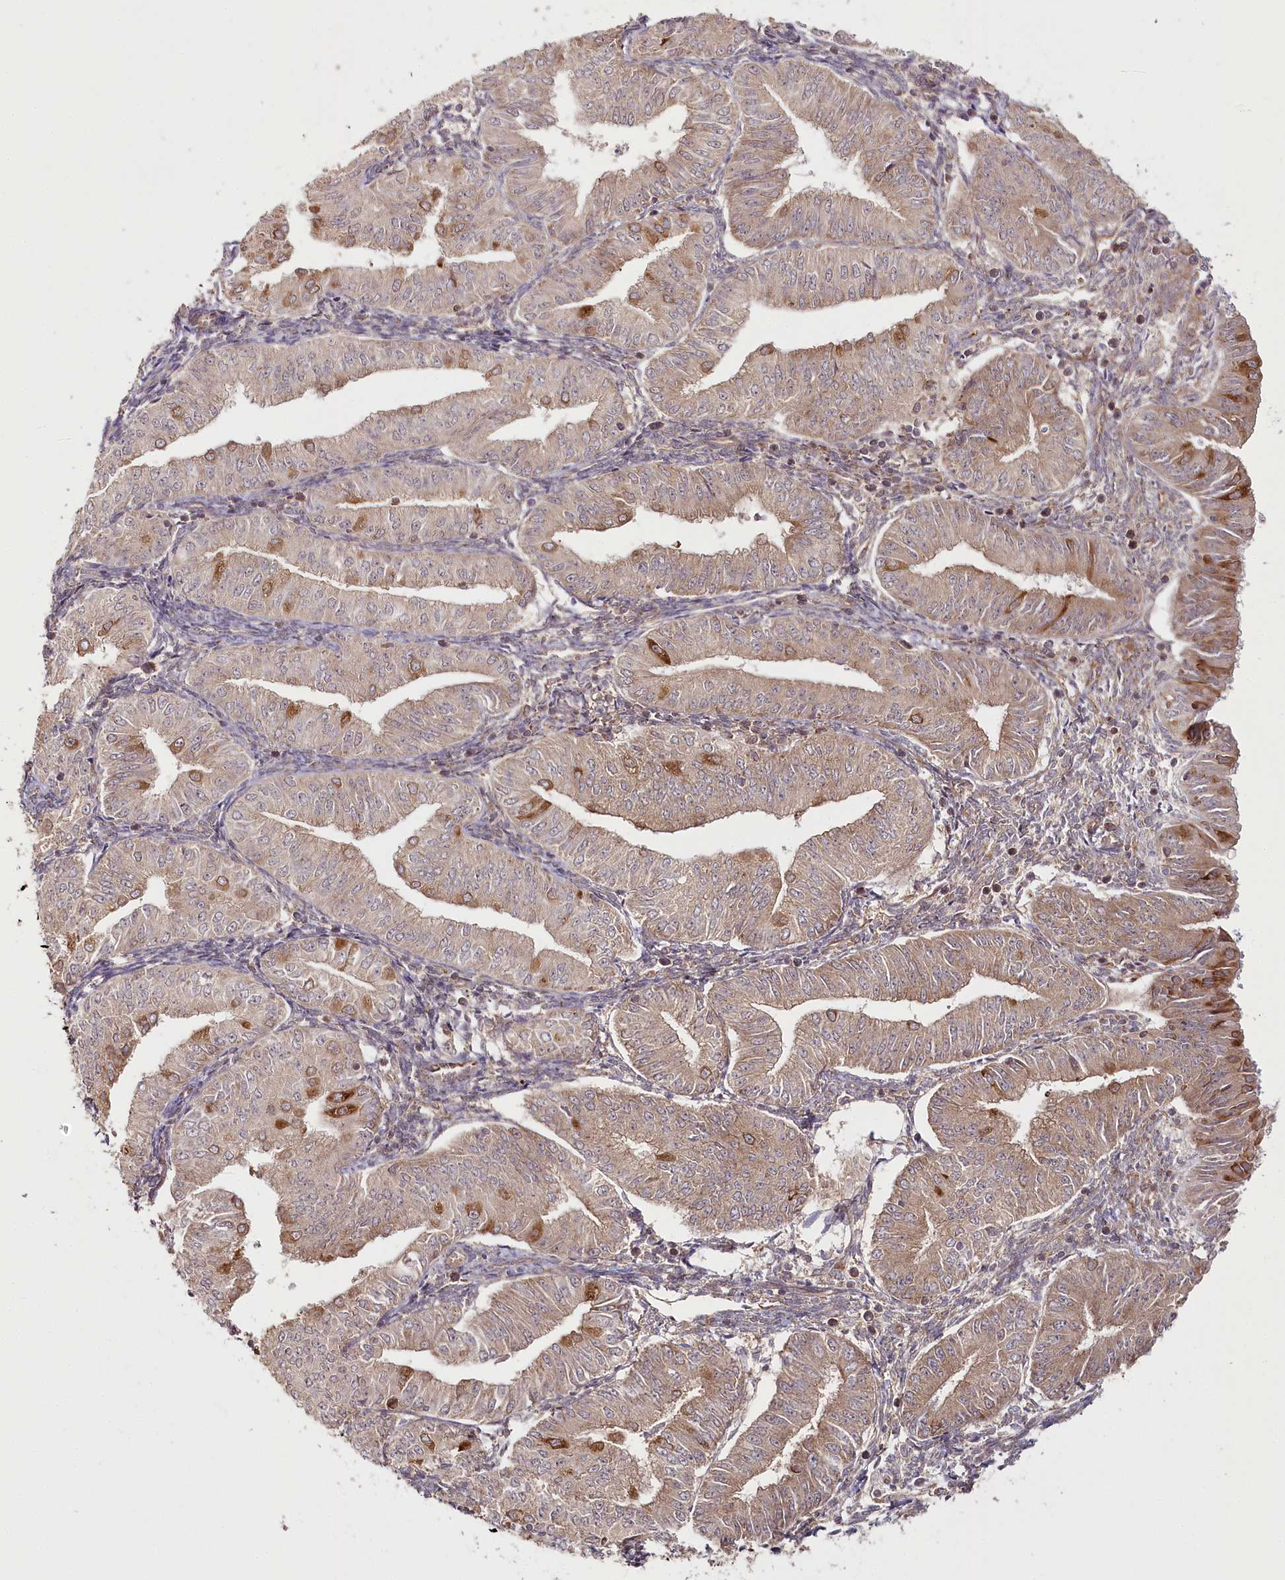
{"staining": {"intensity": "moderate", "quantity": "25%-75%", "location": "cytoplasmic/membranous"}, "tissue": "endometrial cancer", "cell_type": "Tumor cells", "image_type": "cancer", "snomed": [{"axis": "morphology", "description": "Normal tissue, NOS"}, {"axis": "morphology", "description": "Adenocarcinoma, NOS"}, {"axis": "topography", "description": "Endometrium"}], "caption": "A high-resolution photomicrograph shows immunohistochemistry (IHC) staining of adenocarcinoma (endometrial), which shows moderate cytoplasmic/membranous expression in about 25%-75% of tumor cells.", "gene": "OTUD4", "patient": {"sex": "female", "age": 53}}